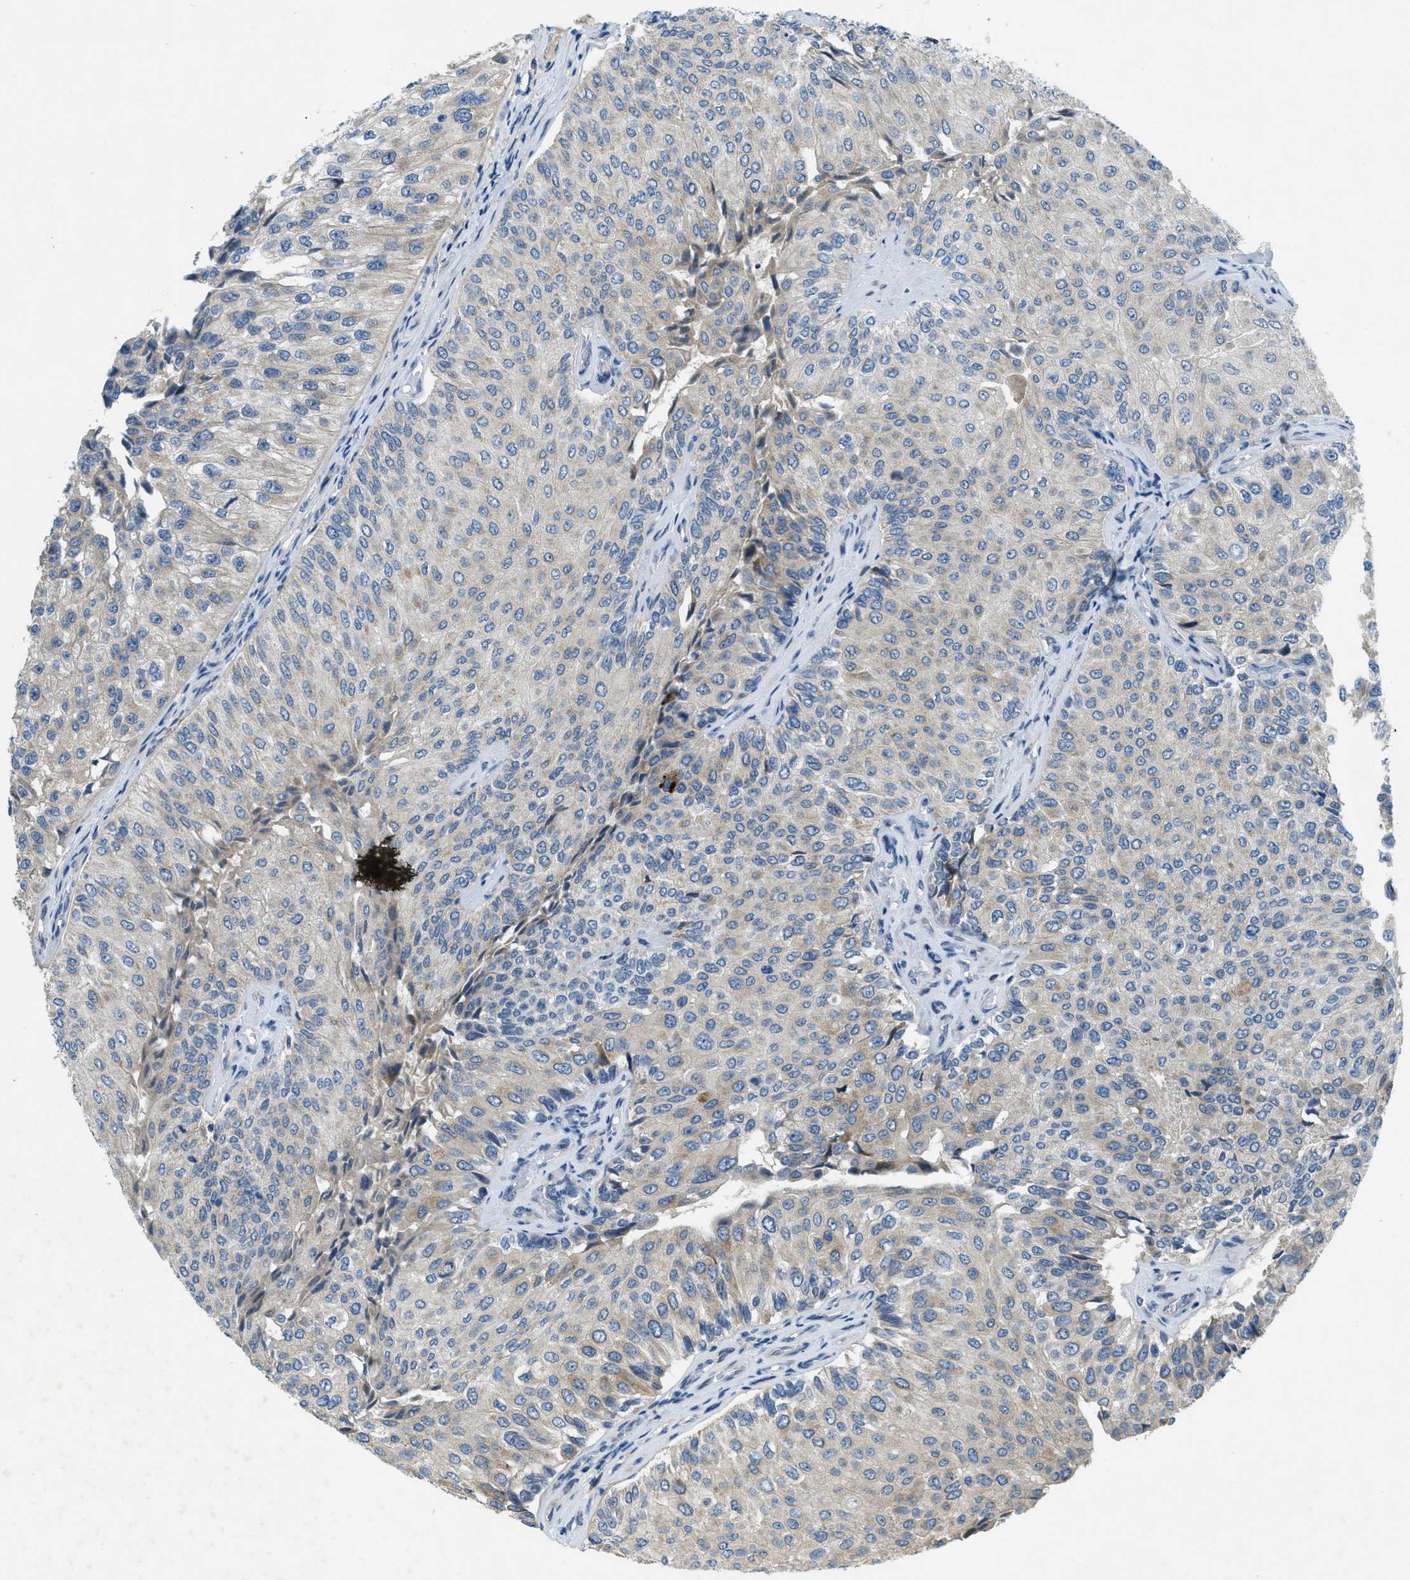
{"staining": {"intensity": "weak", "quantity": "25%-75%", "location": "cytoplasmic/membranous"}, "tissue": "urothelial cancer", "cell_type": "Tumor cells", "image_type": "cancer", "snomed": [{"axis": "morphology", "description": "Urothelial carcinoma, High grade"}, {"axis": "topography", "description": "Kidney"}, {"axis": "topography", "description": "Urinary bladder"}], "caption": "Human urothelial cancer stained with a brown dye displays weak cytoplasmic/membranous positive staining in about 25%-75% of tumor cells.", "gene": "SNX14", "patient": {"sex": "male", "age": 77}}